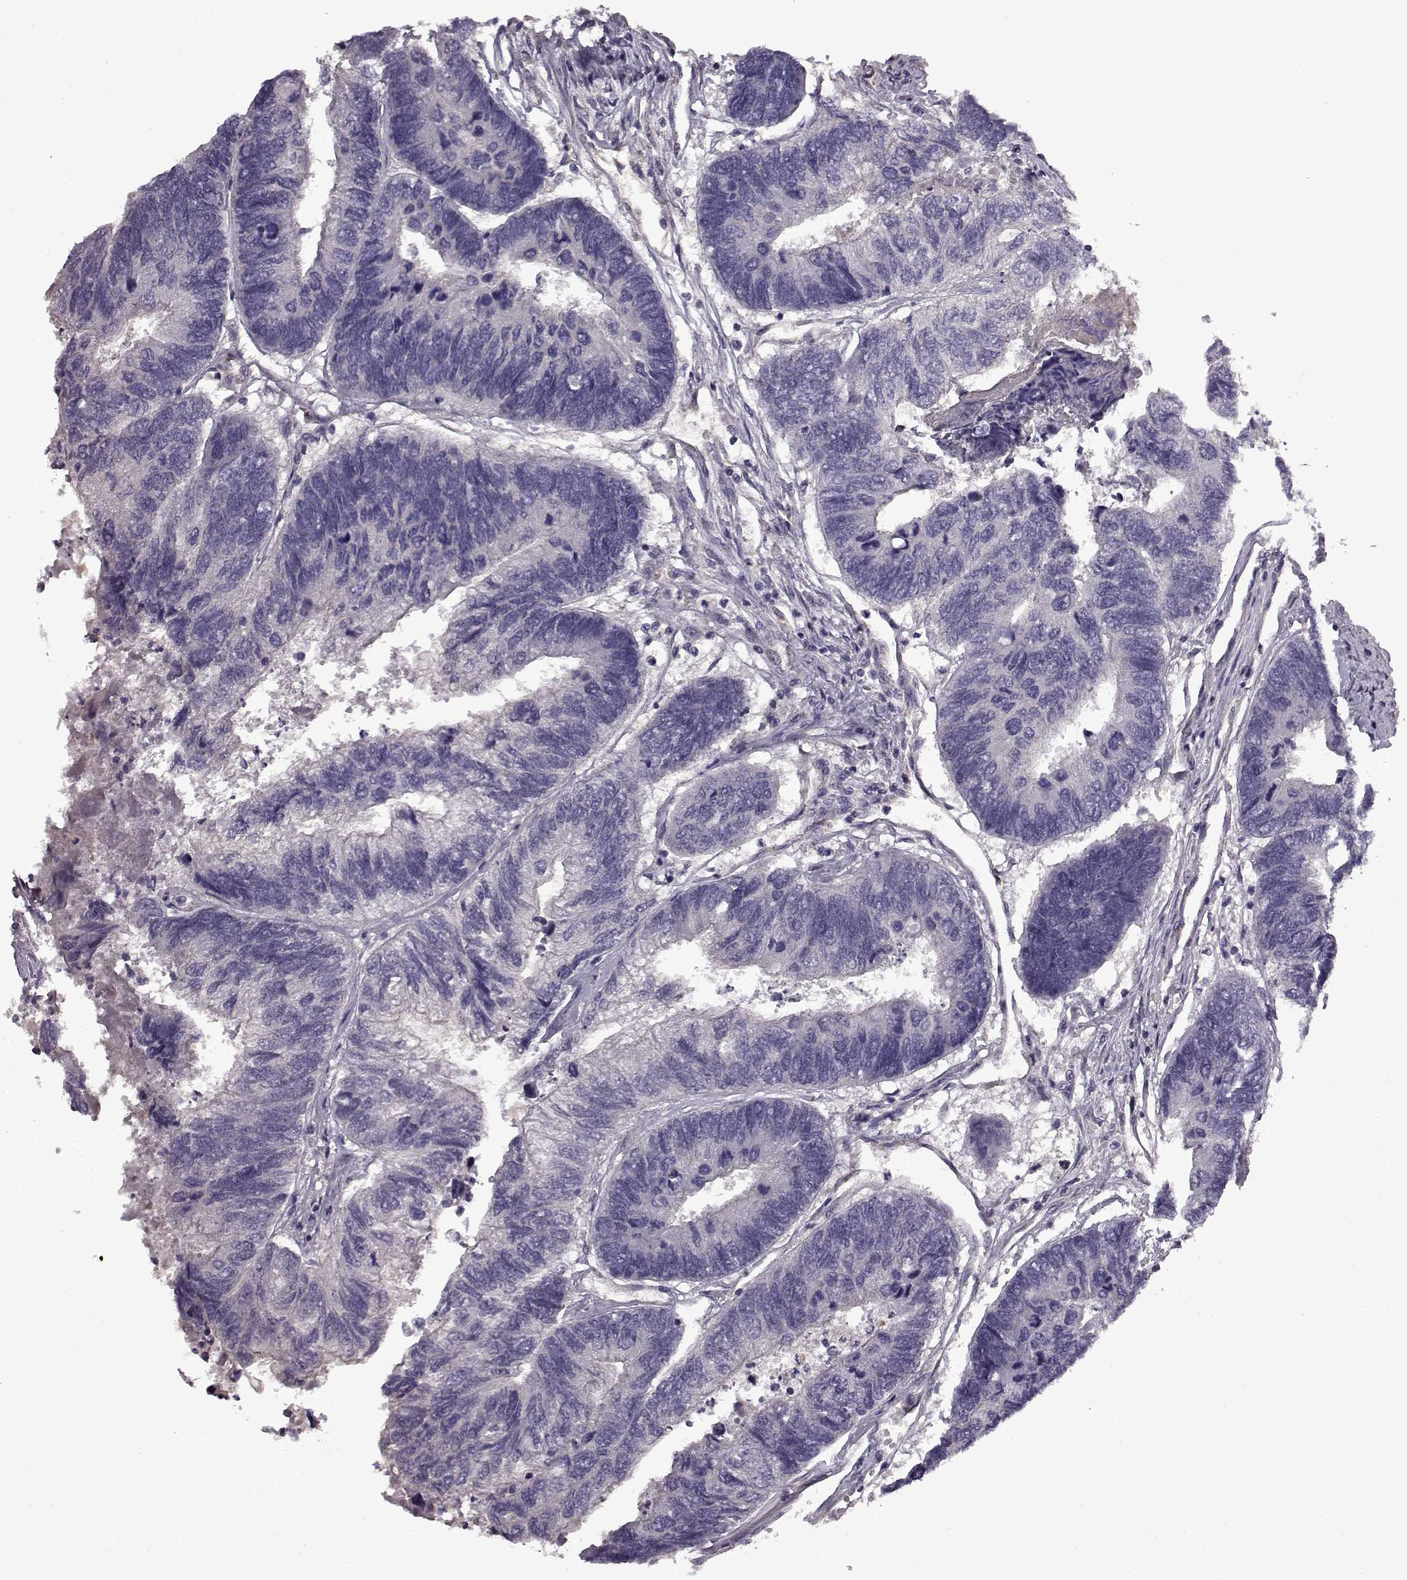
{"staining": {"intensity": "negative", "quantity": "none", "location": "none"}, "tissue": "colorectal cancer", "cell_type": "Tumor cells", "image_type": "cancer", "snomed": [{"axis": "morphology", "description": "Adenocarcinoma, NOS"}, {"axis": "topography", "description": "Colon"}], "caption": "Immunohistochemistry (IHC) of human colorectal cancer (adenocarcinoma) displays no positivity in tumor cells.", "gene": "EDDM3B", "patient": {"sex": "female", "age": 67}}